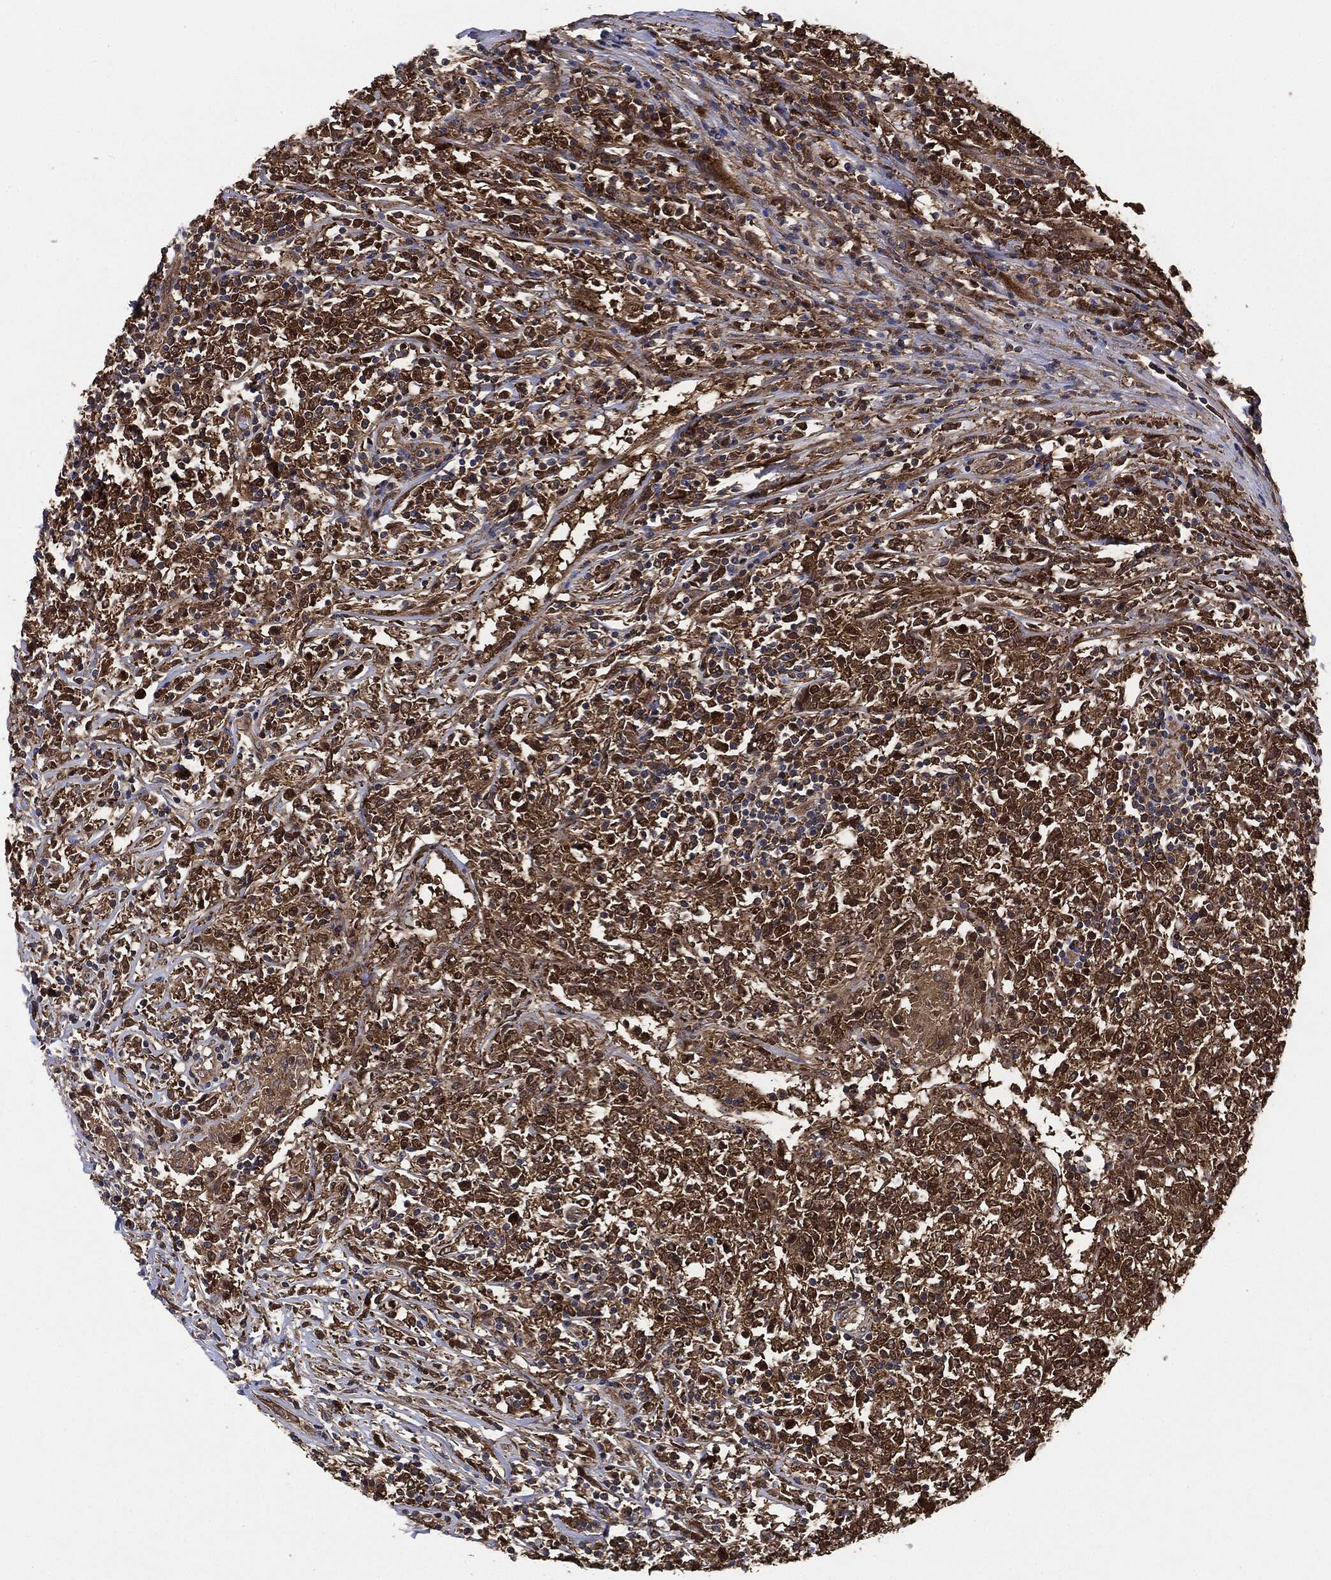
{"staining": {"intensity": "moderate", "quantity": ">75%", "location": "cytoplasmic/membranous"}, "tissue": "lymphoma", "cell_type": "Tumor cells", "image_type": "cancer", "snomed": [{"axis": "morphology", "description": "Malignant lymphoma, non-Hodgkin's type, High grade"}, {"axis": "topography", "description": "Lymph node"}], "caption": "There is medium levels of moderate cytoplasmic/membranous expression in tumor cells of lymphoma, as demonstrated by immunohistochemical staining (brown color).", "gene": "NME1", "patient": {"sex": "female", "age": 84}}